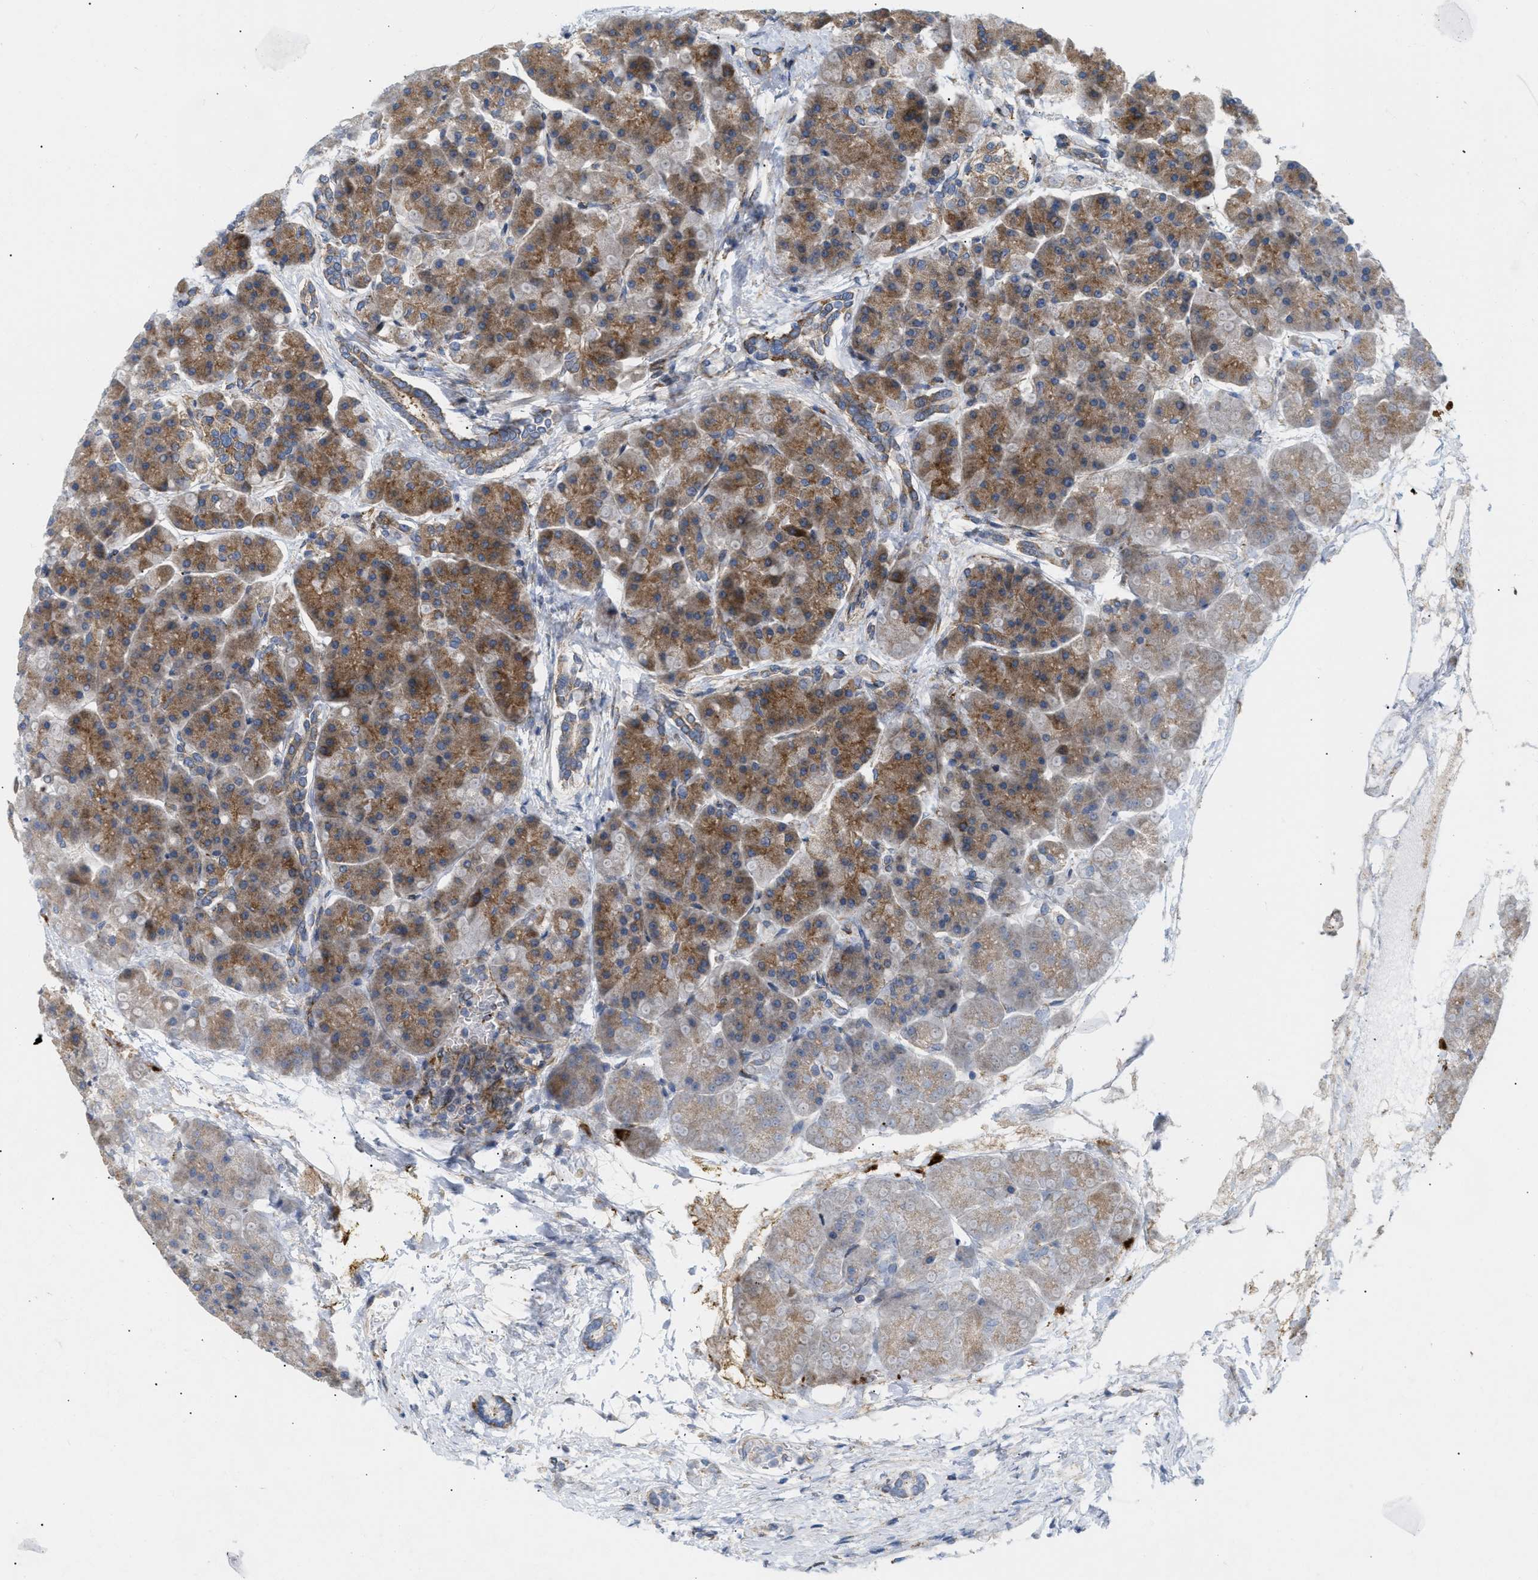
{"staining": {"intensity": "strong", "quantity": ">75%", "location": "cytoplasmic/membranous"}, "tissue": "pancreas", "cell_type": "Exocrine glandular cells", "image_type": "normal", "snomed": [{"axis": "morphology", "description": "Normal tissue, NOS"}, {"axis": "topography", "description": "Pancreas"}], "caption": "Pancreas stained for a protein (brown) exhibits strong cytoplasmic/membranous positive staining in approximately >75% of exocrine glandular cells.", "gene": "DCTN4", "patient": {"sex": "female", "age": 70}}